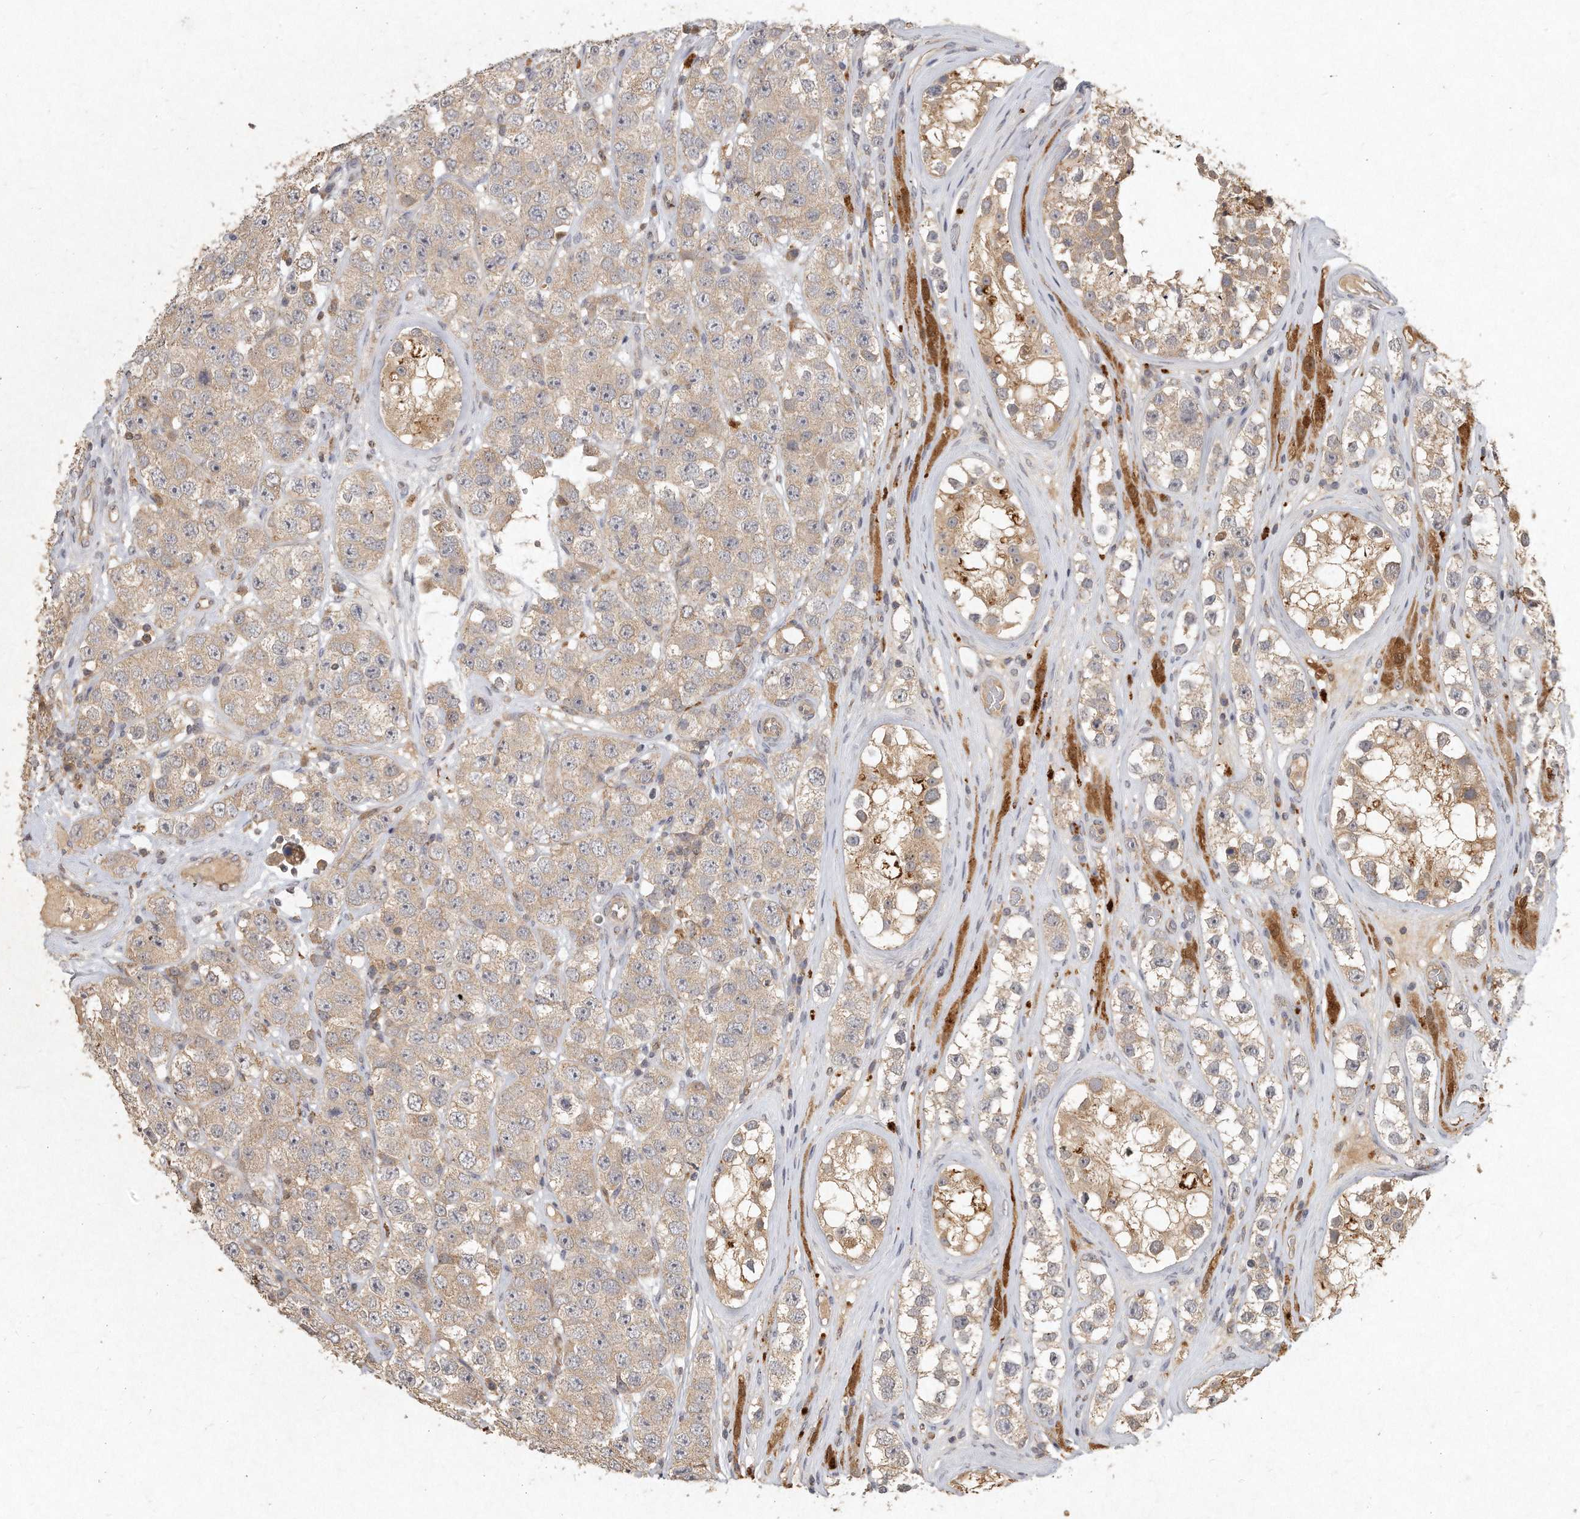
{"staining": {"intensity": "weak", "quantity": ">75%", "location": "cytoplasmic/membranous"}, "tissue": "testis cancer", "cell_type": "Tumor cells", "image_type": "cancer", "snomed": [{"axis": "morphology", "description": "Seminoma, NOS"}, {"axis": "topography", "description": "Testis"}], "caption": "Immunohistochemical staining of human seminoma (testis) reveals low levels of weak cytoplasmic/membranous expression in approximately >75% of tumor cells. (DAB = brown stain, brightfield microscopy at high magnification).", "gene": "LGALS8", "patient": {"sex": "male", "age": 28}}